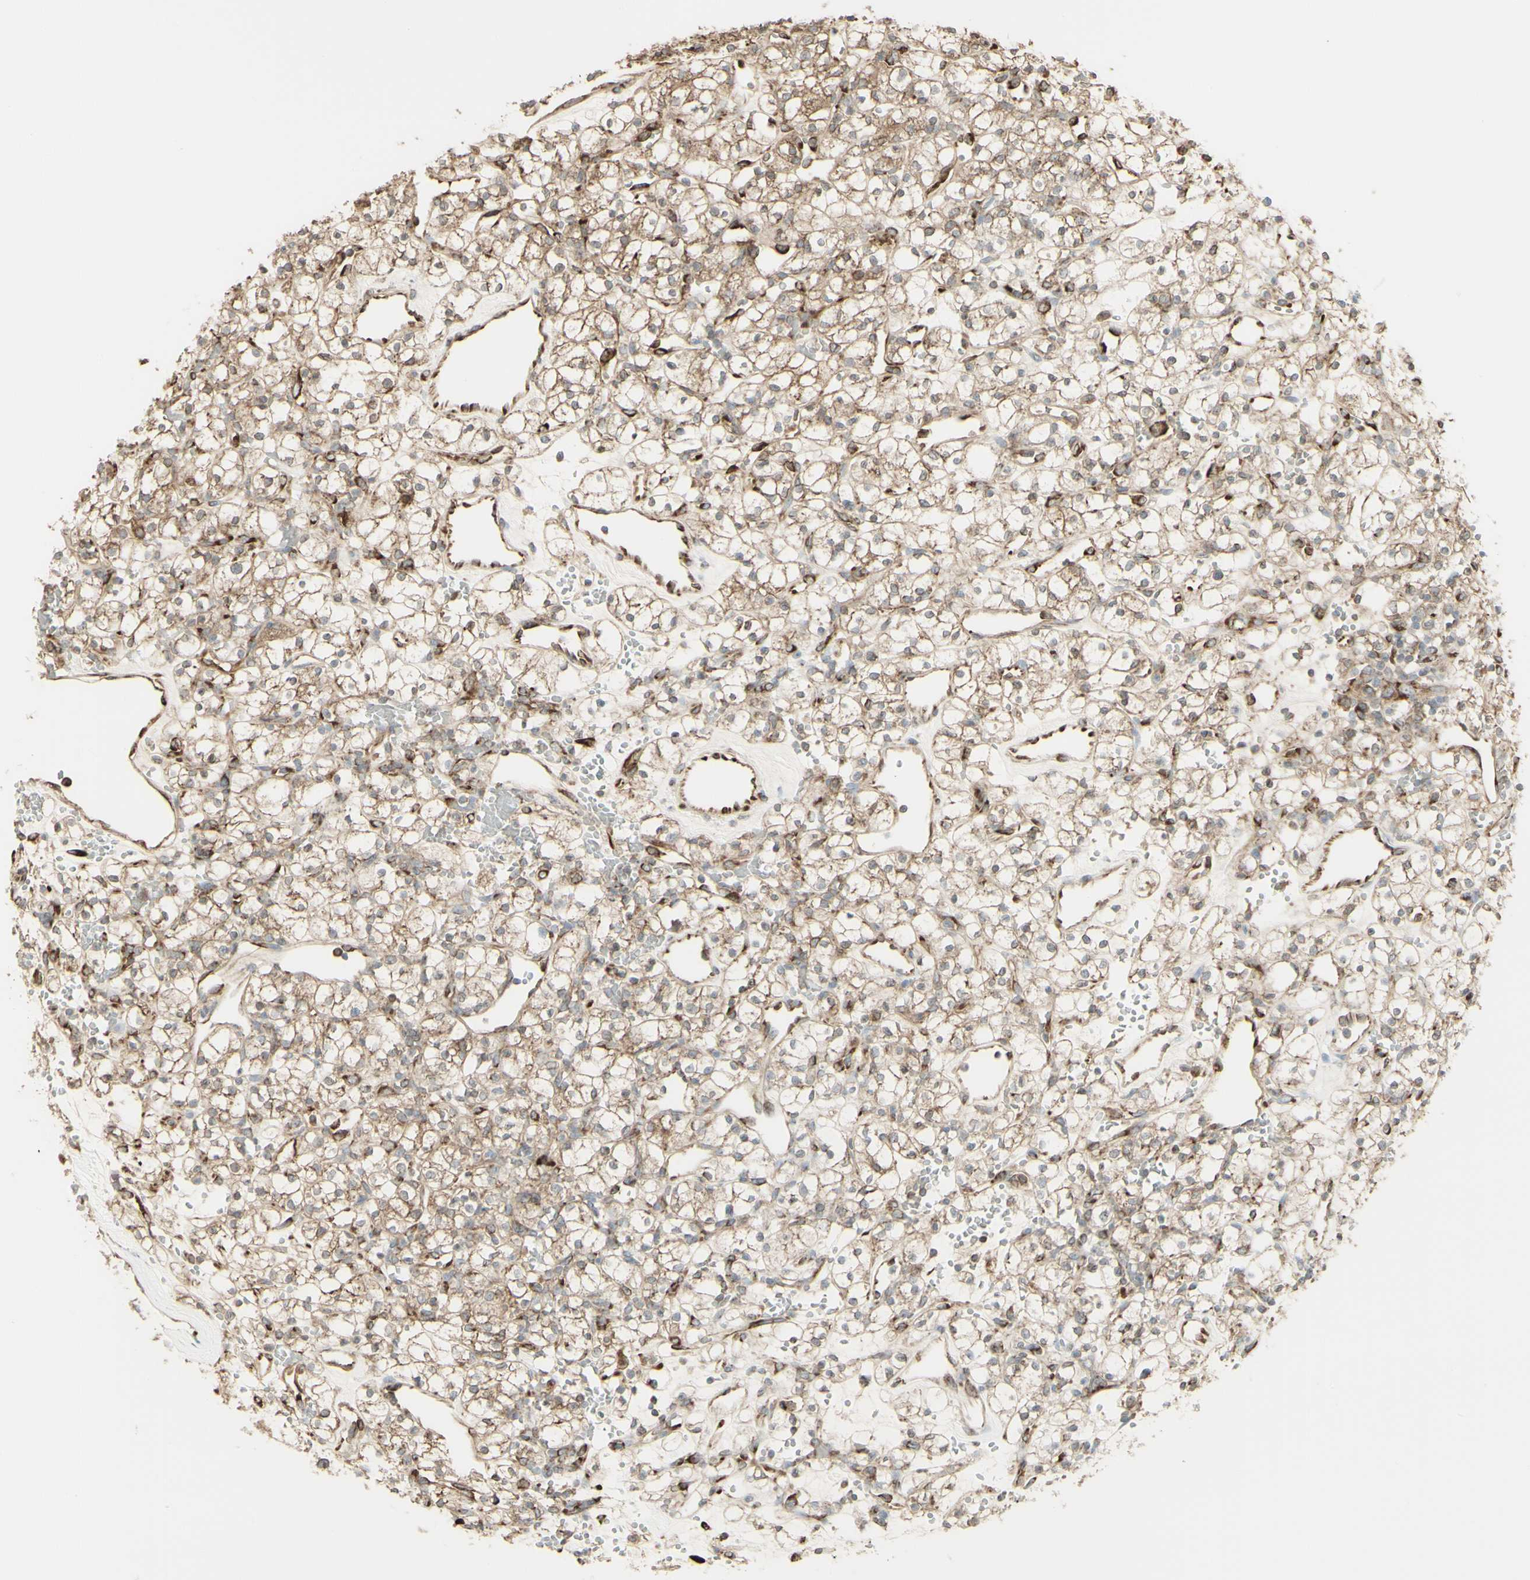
{"staining": {"intensity": "weak", "quantity": ">75%", "location": "cytoplasmic/membranous"}, "tissue": "renal cancer", "cell_type": "Tumor cells", "image_type": "cancer", "snomed": [{"axis": "morphology", "description": "Adenocarcinoma, NOS"}, {"axis": "topography", "description": "Kidney"}], "caption": "Human renal adenocarcinoma stained for a protein (brown) displays weak cytoplasmic/membranous positive staining in approximately >75% of tumor cells.", "gene": "EEF1B2", "patient": {"sex": "female", "age": 60}}